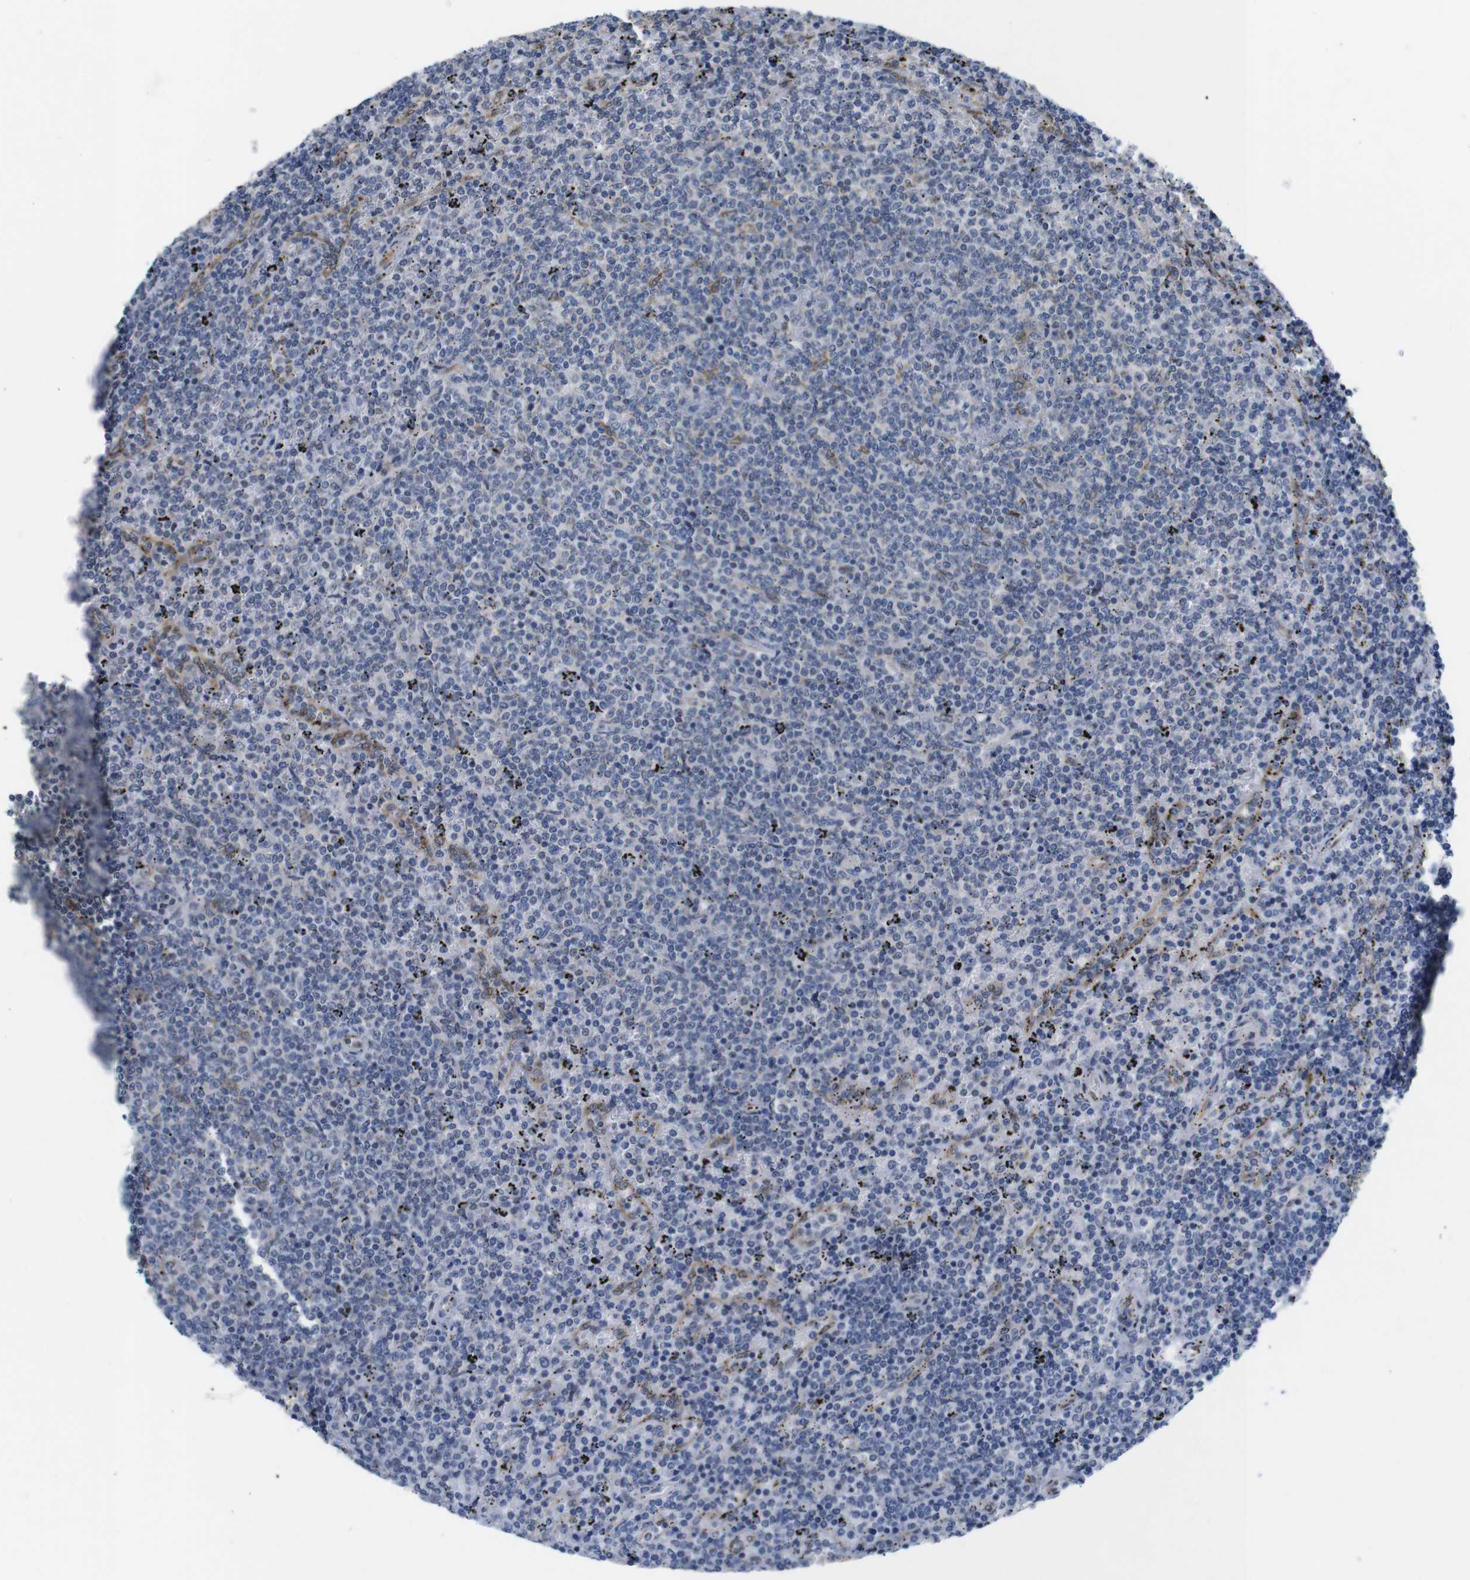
{"staining": {"intensity": "negative", "quantity": "none", "location": "none"}, "tissue": "lymphoma", "cell_type": "Tumor cells", "image_type": "cancer", "snomed": [{"axis": "morphology", "description": "Malignant lymphoma, non-Hodgkin's type, Low grade"}, {"axis": "topography", "description": "Spleen"}], "caption": "A high-resolution photomicrograph shows IHC staining of lymphoma, which exhibits no significant staining in tumor cells.", "gene": "HACD3", "patient": {"sex": "female", "age": 50}}